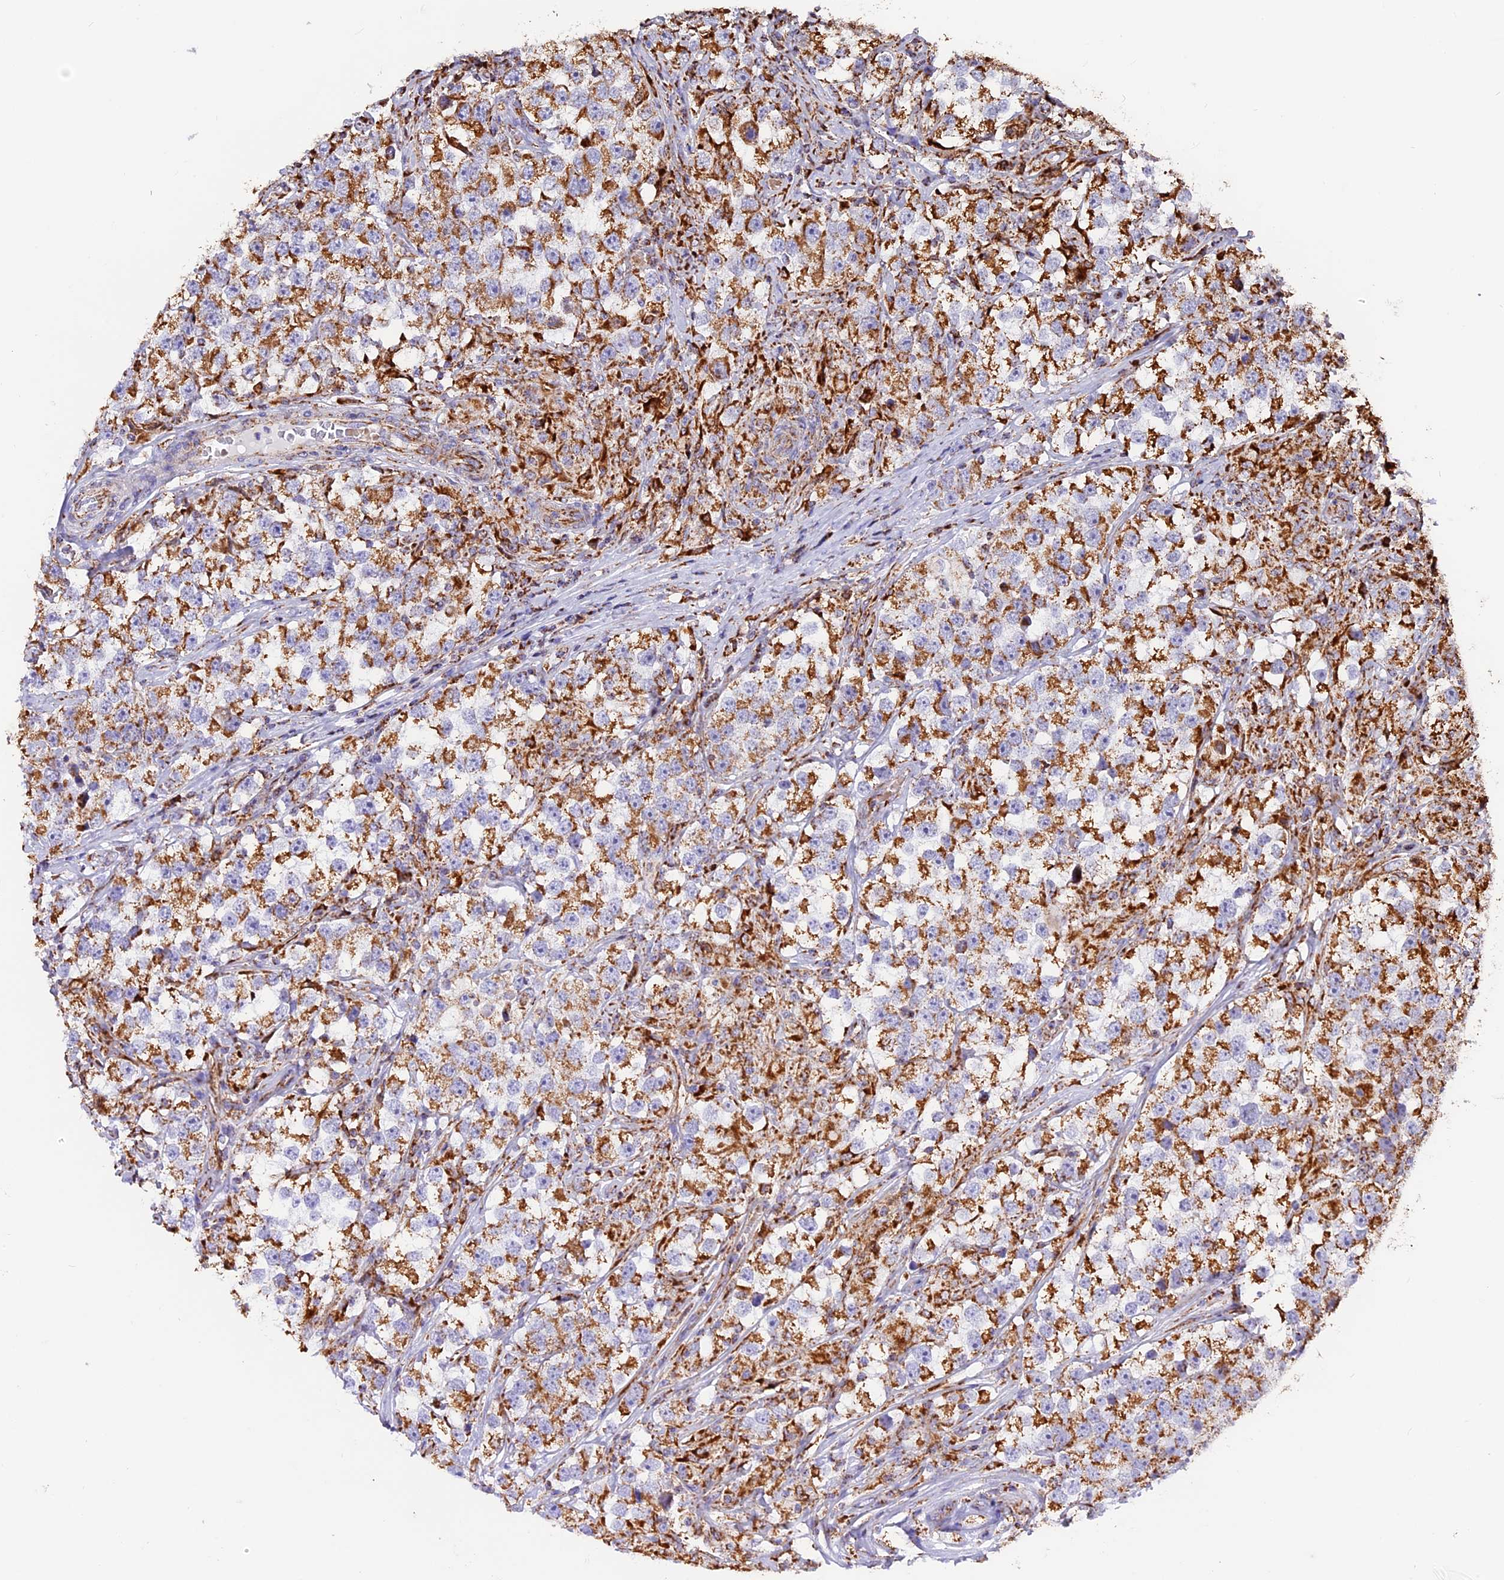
{"staining": {"intensity": "moderate", "quantity": ">75%", "location": "cytoplasmic/membranous"}, "tissue": "testis cancer", "cell_type": "Tumor cells", "image_type": "cancer", "snomed": [{"axis": "morphology", "description": "Seminoma, NOS"}, {"axis": "topography", "description": "Testis"}], "caption": "Testis cancer (seminoma) tissue reveals moderate cytoplasmic/membranous positivity in approximately >75% of tumor cells", "gene": "NDUFA8", "patient": {"sex": "male", "age": 46}}